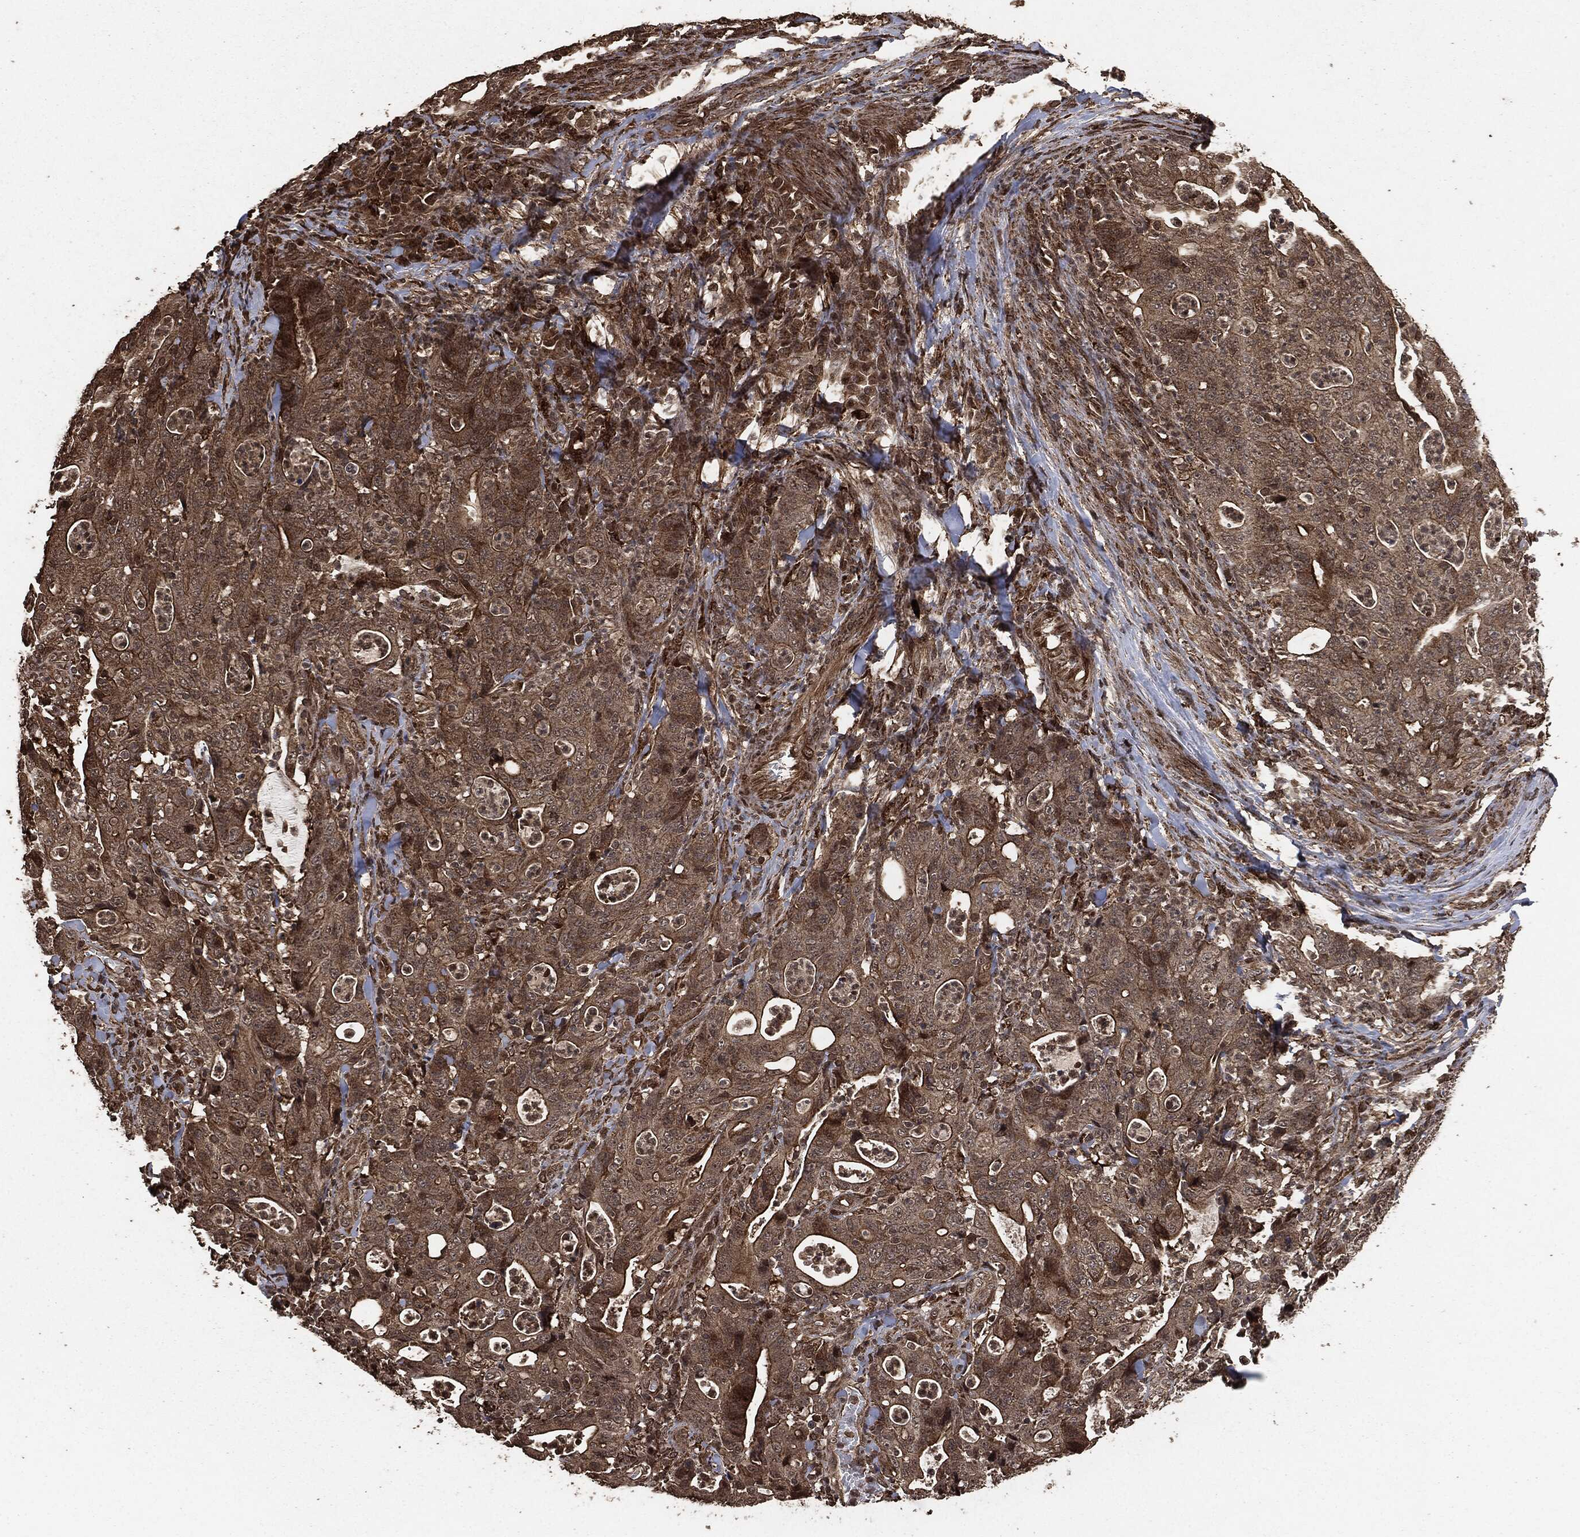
{"staining": {"intensity": "strong", "quantity": "<25%", "location": "cytoplasmic/membranous,nuclear"}, "tissue": "colorectal cancer", "cell_type": "Tumor cells", "image_type": "cancer", "snomed": [{"axis": "morphology", "description": "Adenocarcinoma, NOS"}, {"axis": "topography", "description": "Colon"}], "caption": "Human colorectal cancer (adenocarcinoma) stained for a protein (brown) exhibits strong cytoplasmic/membranous and nuclear positive positivity in about <25% of tumor cells.", "gene": "EGFR", "patient": {"sex": "male", "age": 70}}